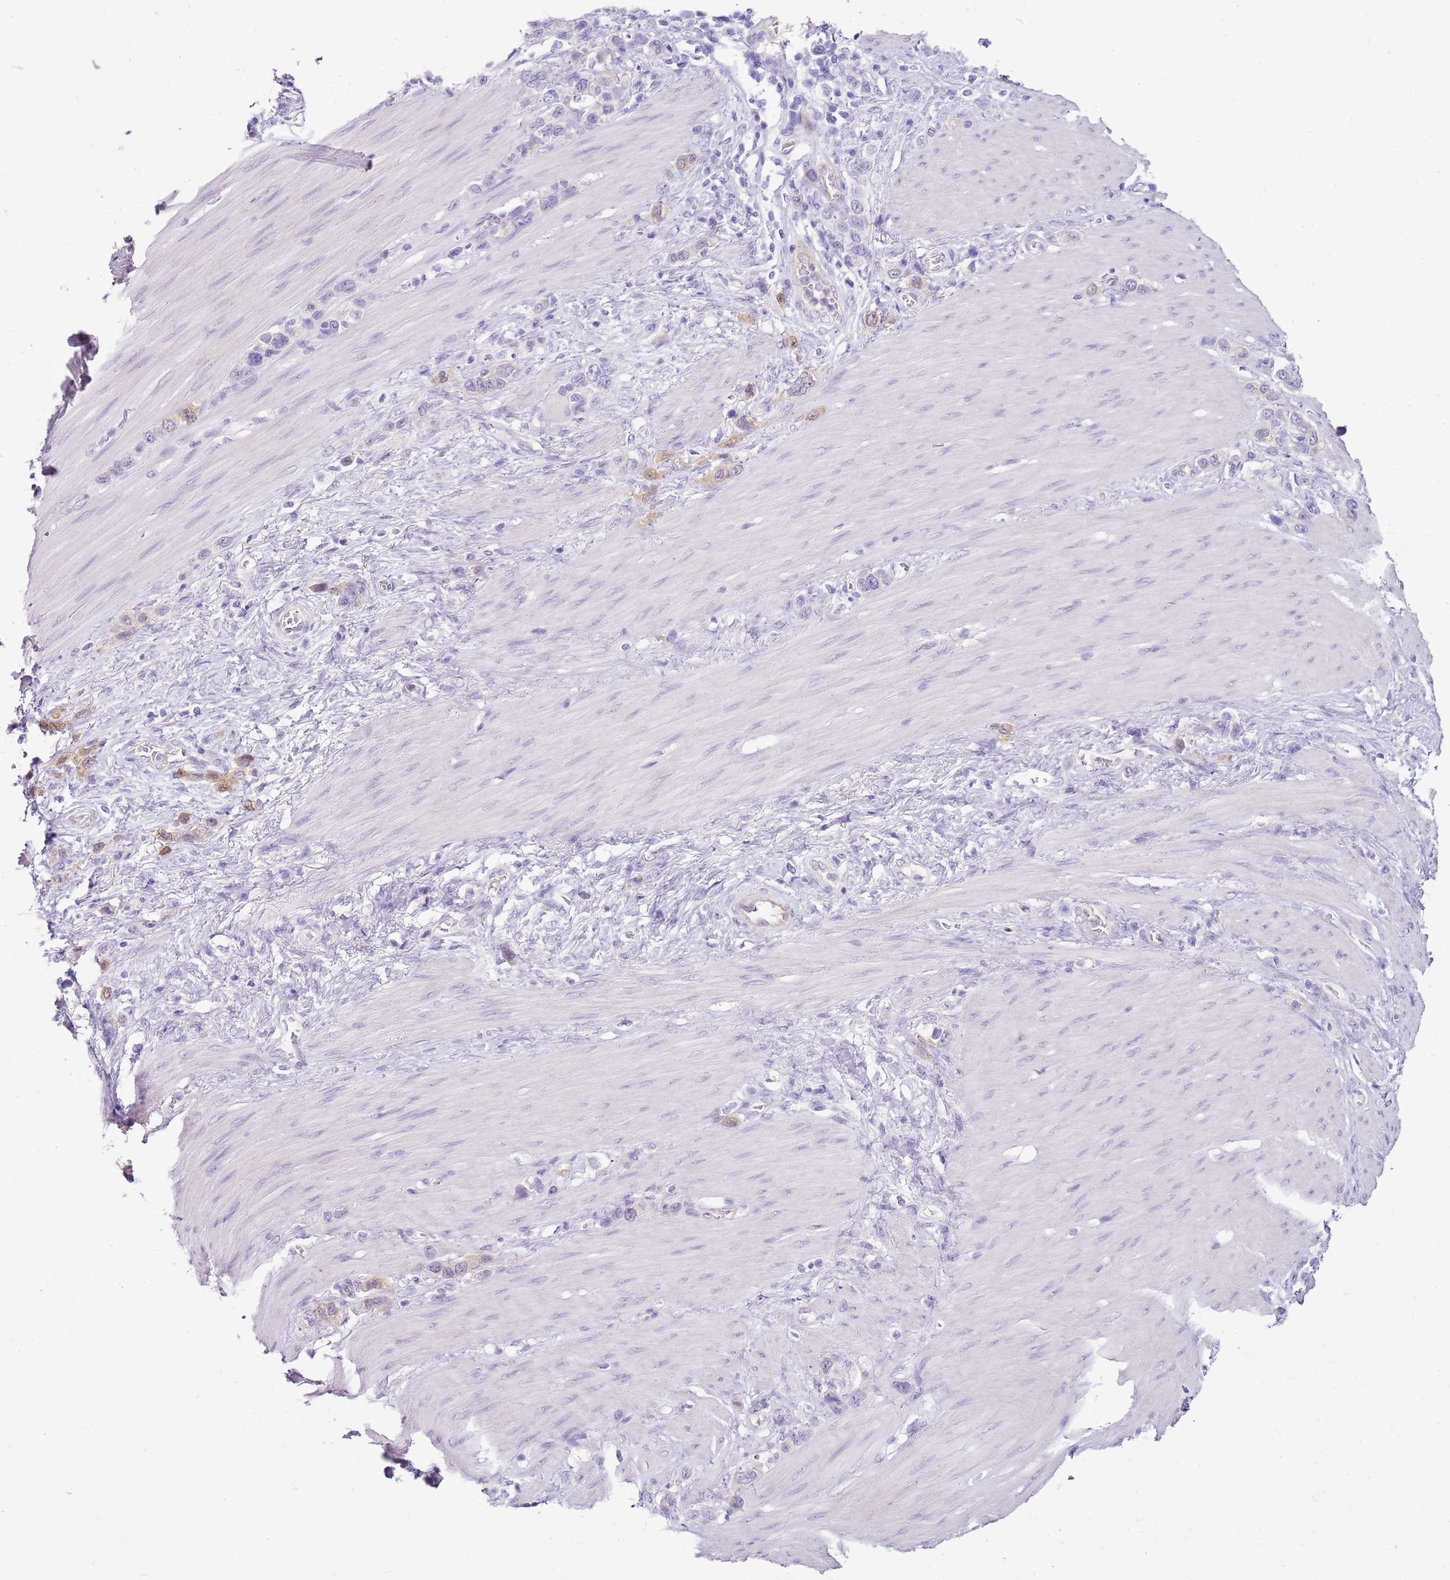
{"staining": {"intensity": "weak", "quantity": "<25%", "location": "cytoplasmic/membranous"}, "tissue": "stomach cancer", "cell_type": "Tumor cells", "image_type": "cancer", "snomed": [{"axis": "morphology", "description": "Adenocarcinoma, NOS"}, {"axis": "morphology", "description": "Adenocarcinoma, High grade"}, {"axis": "topography", "description": "Stomach, upper"}, {"axis": "topography", "description": "Stomach, lower"}], "caption": "A high-resolution photomicrograph shows IHC staining of stomach adenocarcinoma (high-grade), which shows no significant staining in tumor cells.", "gene": "SULT1E1", "patient": {"sex": "female", "age": 65}}